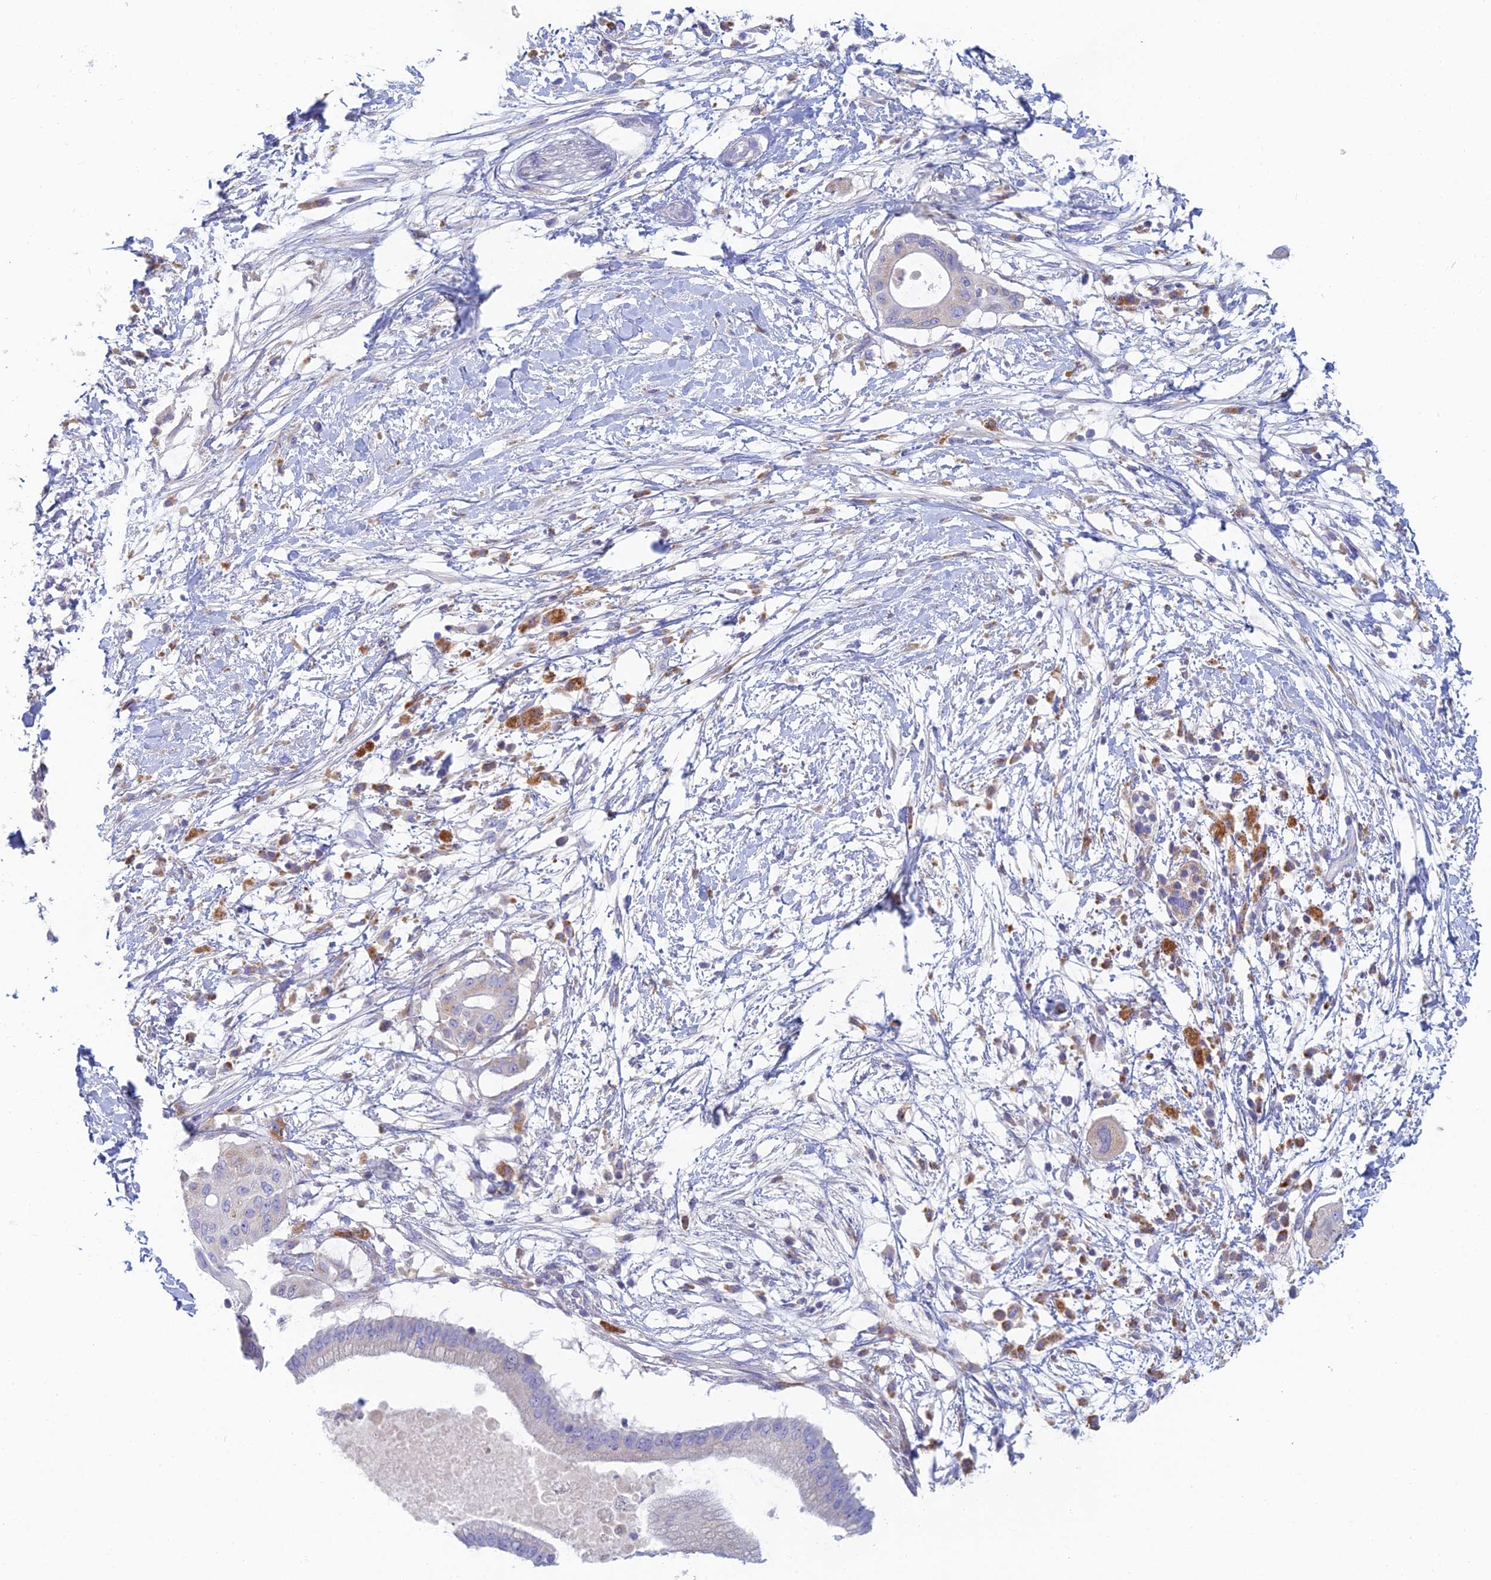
{"staining": {"intensity": "negative", "quantity": "none", "location": "none"}, "tissue": "pancreatic cancer", "cell_type": "Tumor cells", "image_type": "cancer", "snomed": [{"axis": "morphology", "description": "Adenocarcinoma, NOS"}, {"axis": "topography", "description": "Pancreas"}], "caption": "The image reveals no significant expression in tumor cells of adenocarcinoma (pancreatic).", "gene": "FERD3L", "patient": {"sex": "male", "age": 68}}